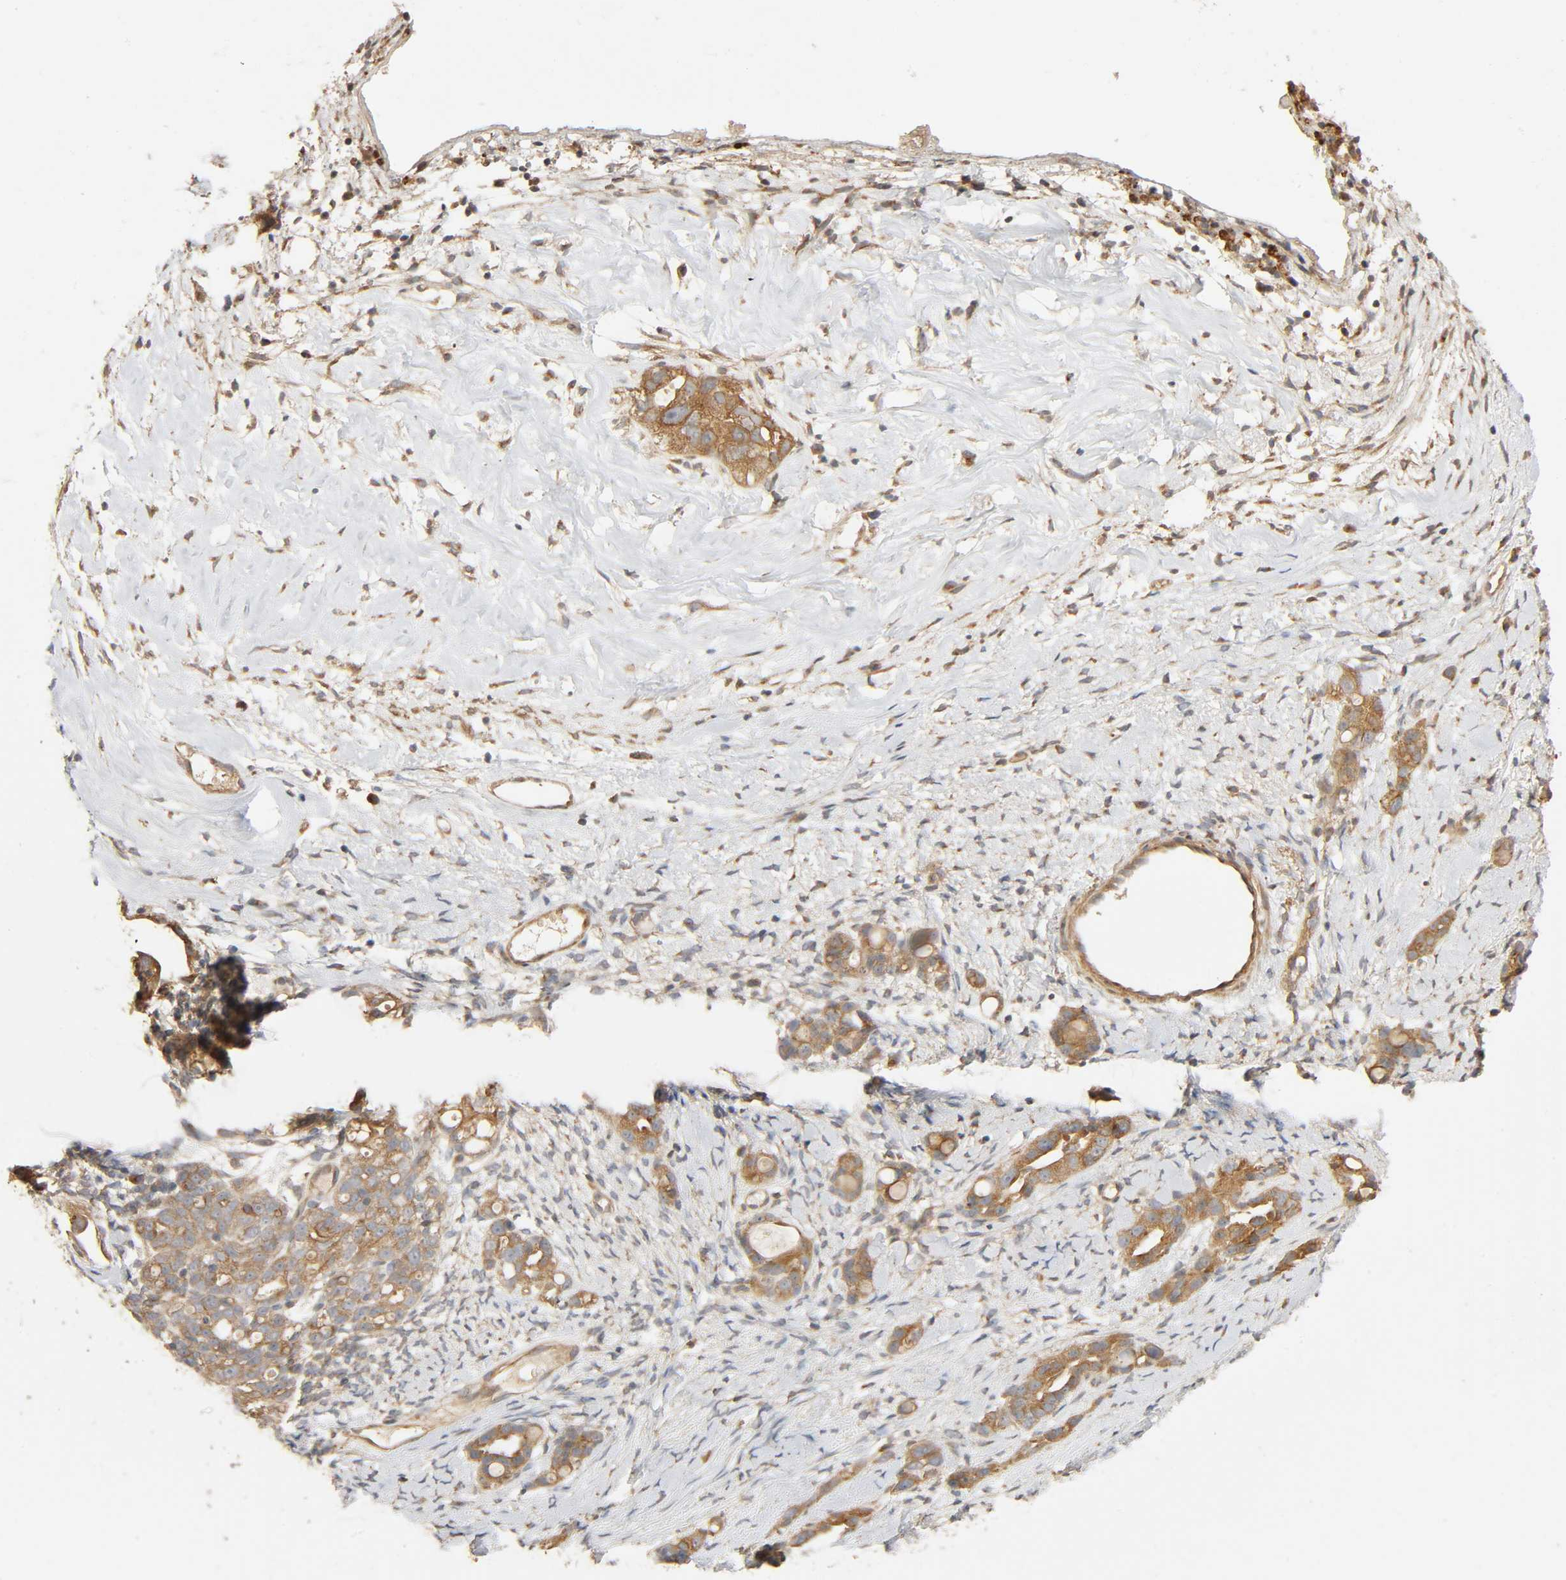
{"staining": {"intensity": "moderate", "quantity": ">75%", "location": "cytoplasmic/membranous"}, "tissue": "ovarian cancer", "cell_type": "Tumor cells", "image_type": "cancer", "snomed": [{"axis": "morphology", "description": "Cystadenocarcinoma, serous, NOS"}, {"axis": "topography", "description": "Ovary"}], "caption": "Moderate cytoplasmic/membranous positivity is present in about >75% of tumor cells in ovarian cancer. (IHC, brightfield microscopy, high magnification).", "gene": "SGSM1", "patient": {"sex": "female", "age": 66}}